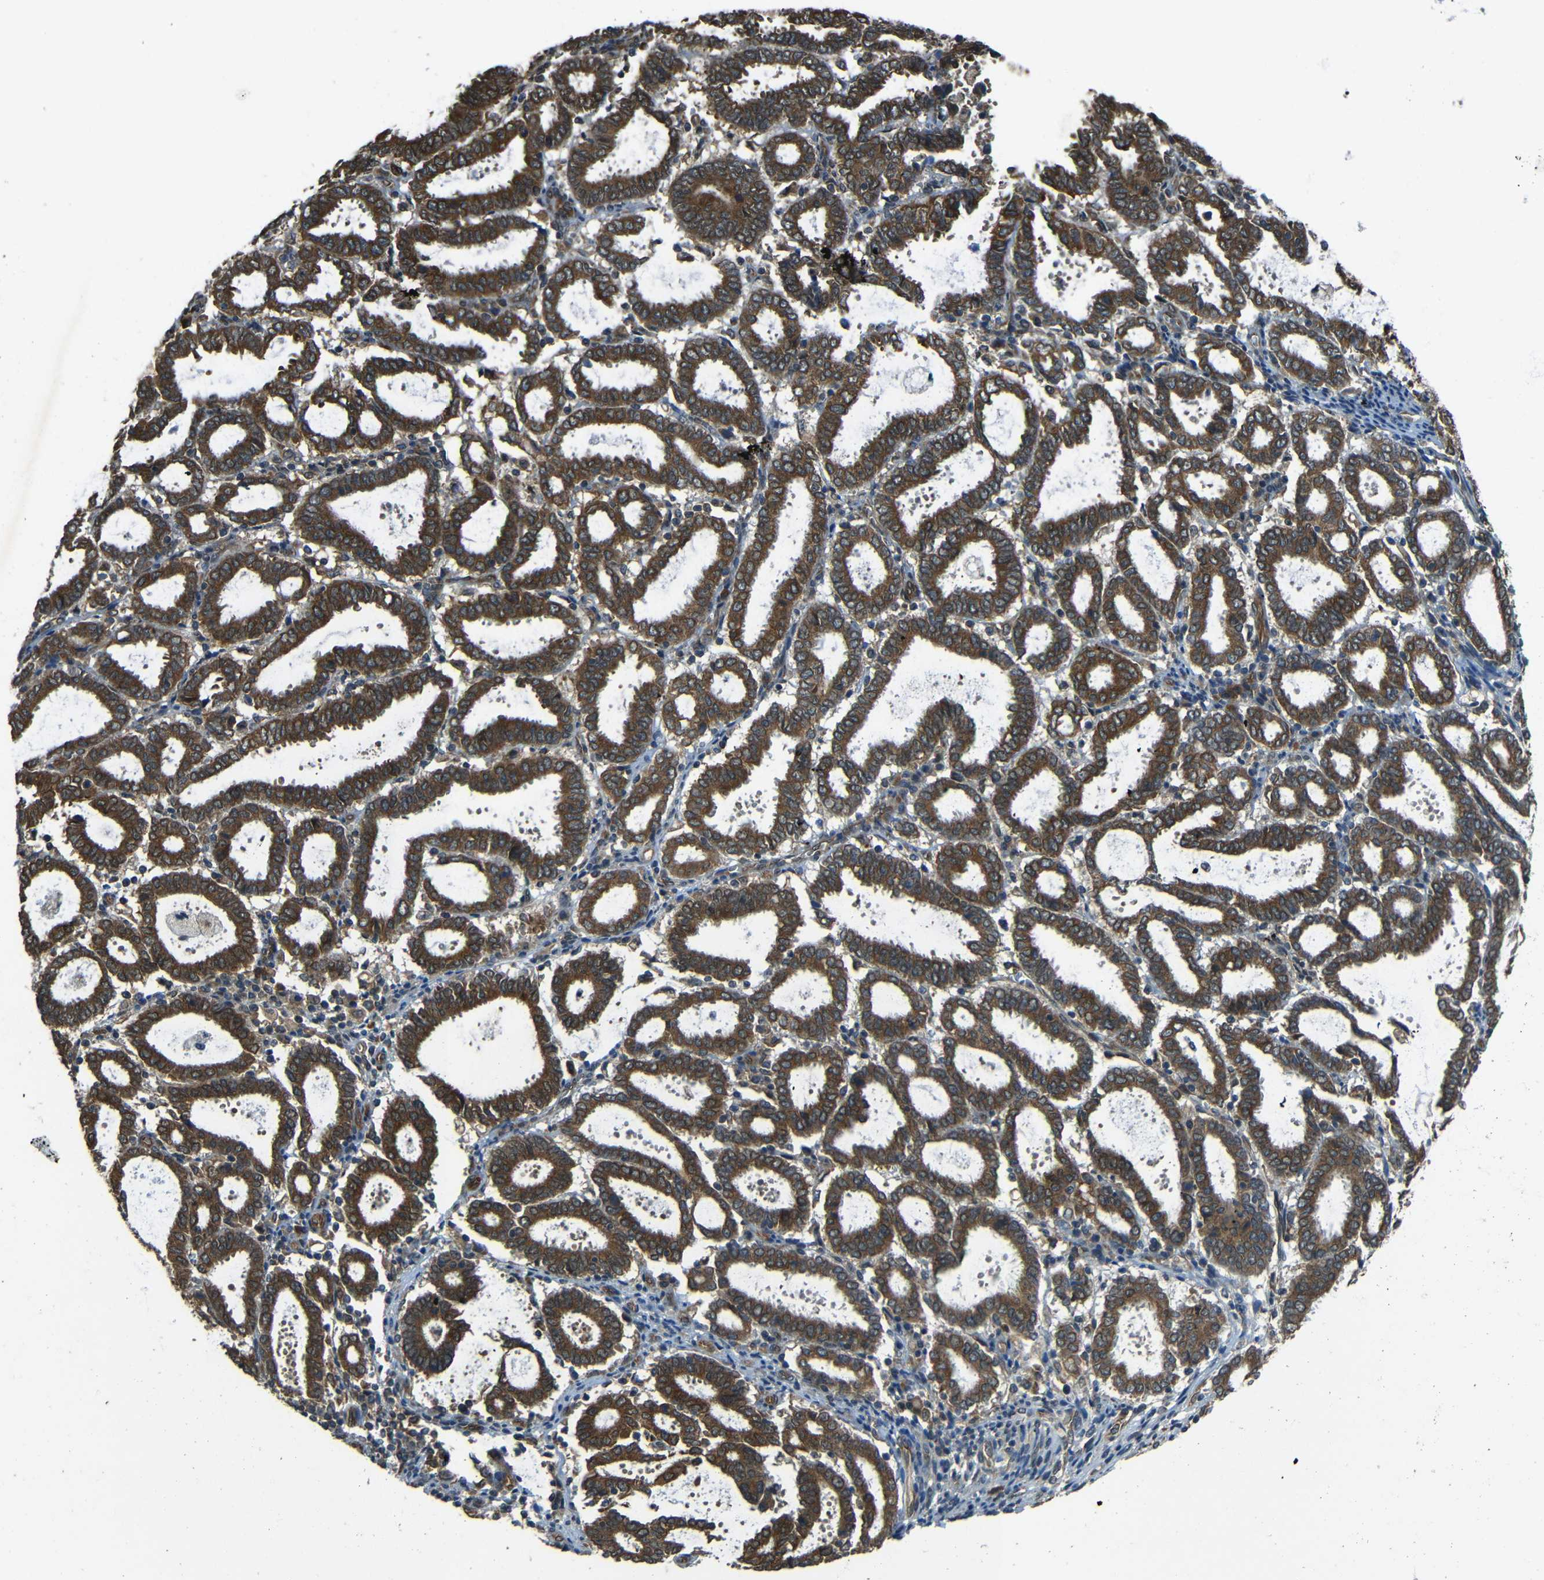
{"staining": {"intensity": "strong", "quantity": ">75%", "location": "cytoplasmic/membranous"}, "tissue": "endometrial cancer", "cell_type": "Tumor cells", "image_type": "cancer", "snomed": [{"axis": "morphology", "description": "Adenocarcinoma, NOS"}, {"axis": "topography", "description": "Uterus"}], "caption": "Immunohistochemical staining of endometrial cancer demonstrates strong cytoplasmic/membranous protein positivity in approximately >75% of tumor cells.", "gene": "VAPB", "patient": {"sex": "female", "age": 83}}